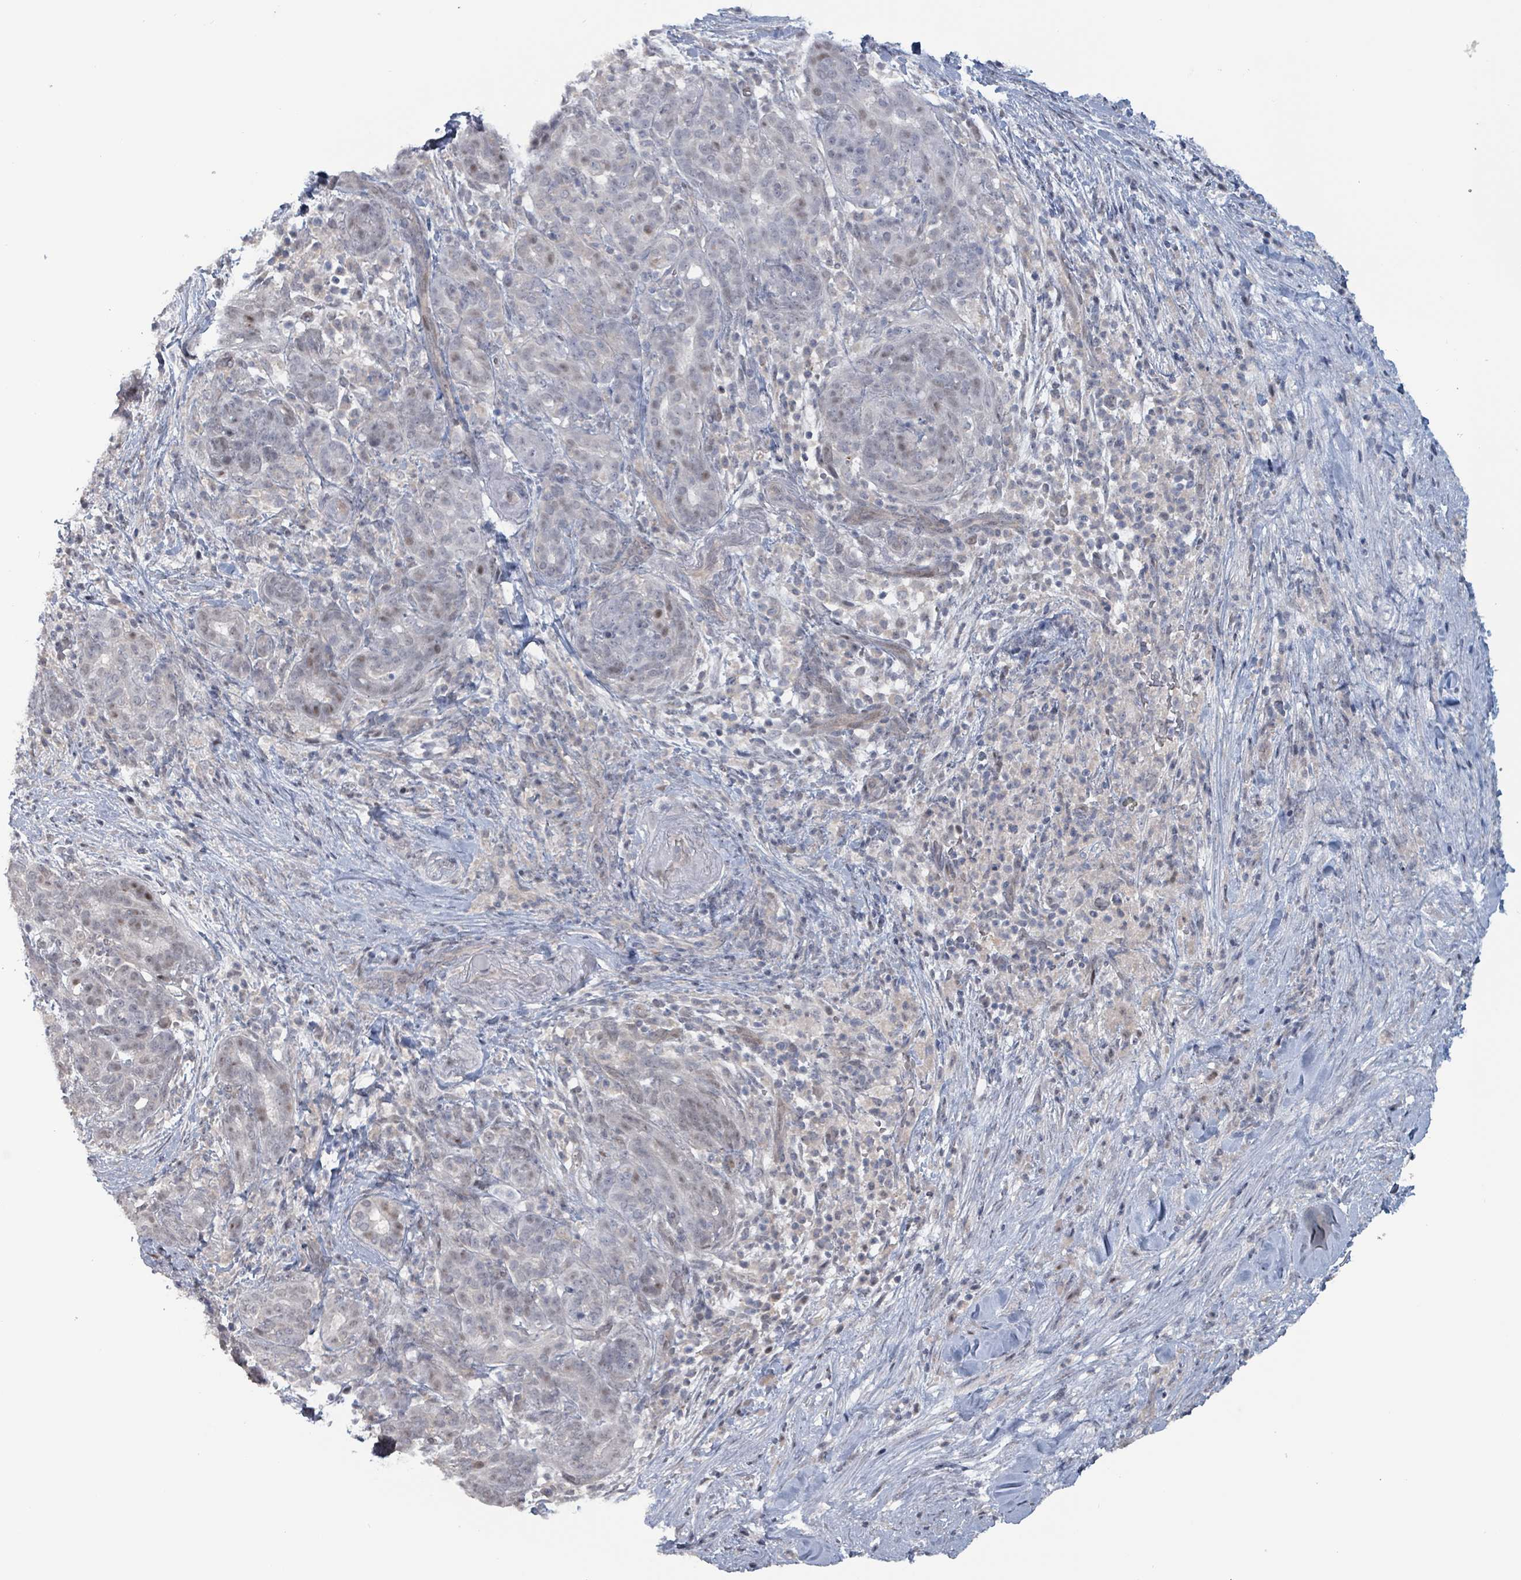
{"staining": {"intensity": "weak", "quantity": "<25%", "location": "nuclear"}, "tissue": "pancreatic cancer", "cell_type": "Tumor cells", "image_type": "cancer", "snomed": [{"axis": "morphology", "description": "Adenocarcinoma, NOS"}, {"axis": "topography", "description": "Pancreas"}], "caption": "This micrograph is of pancreatic cancer stained with immunohistochemistry to label a protein in brown with the nuclei are counter-stained blue. There is no positivity in tumor cells. (DAB immunohistochemistry, high magnification).", "gene": "BIVM", "patient": {"sex": "male", "age": 44}}